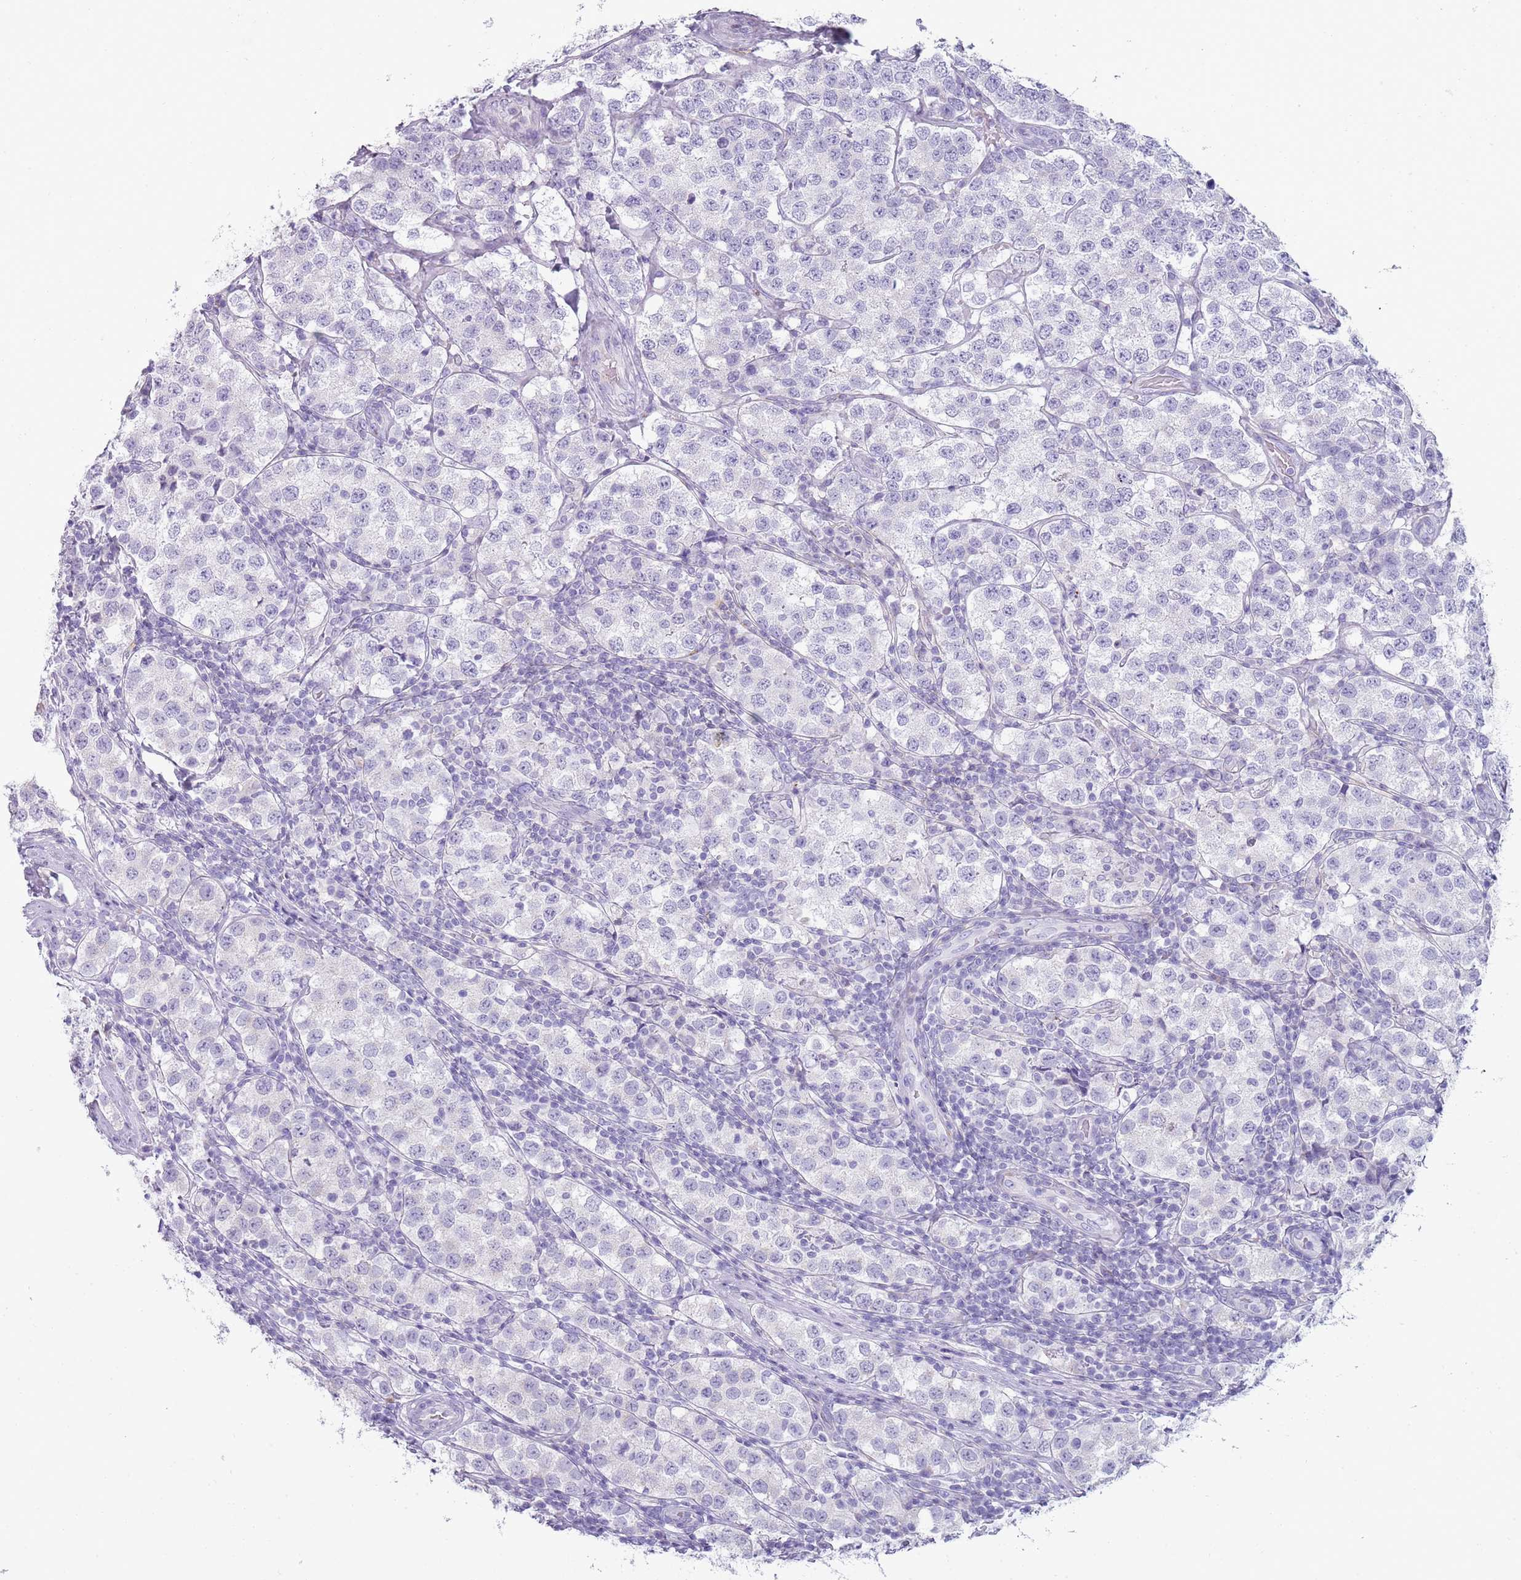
{"staining": {"intensity": "negative", "quantity": "none", "location": "none"}, "tissue": "testis cancer", "cell_type": "Tumor cells", "image_type": "cancer", "snomed": [{"axis": "morphology", "description": "Seminoma, NOS"}, {"axis": "topography", "description": "Testis"}], "caption": "Testis seminoma was stained to show a protein in brown. There is no significant staining in tumor cells.", "gene": "NBPF20", "patient": {"sex": "male", "age": 34}}